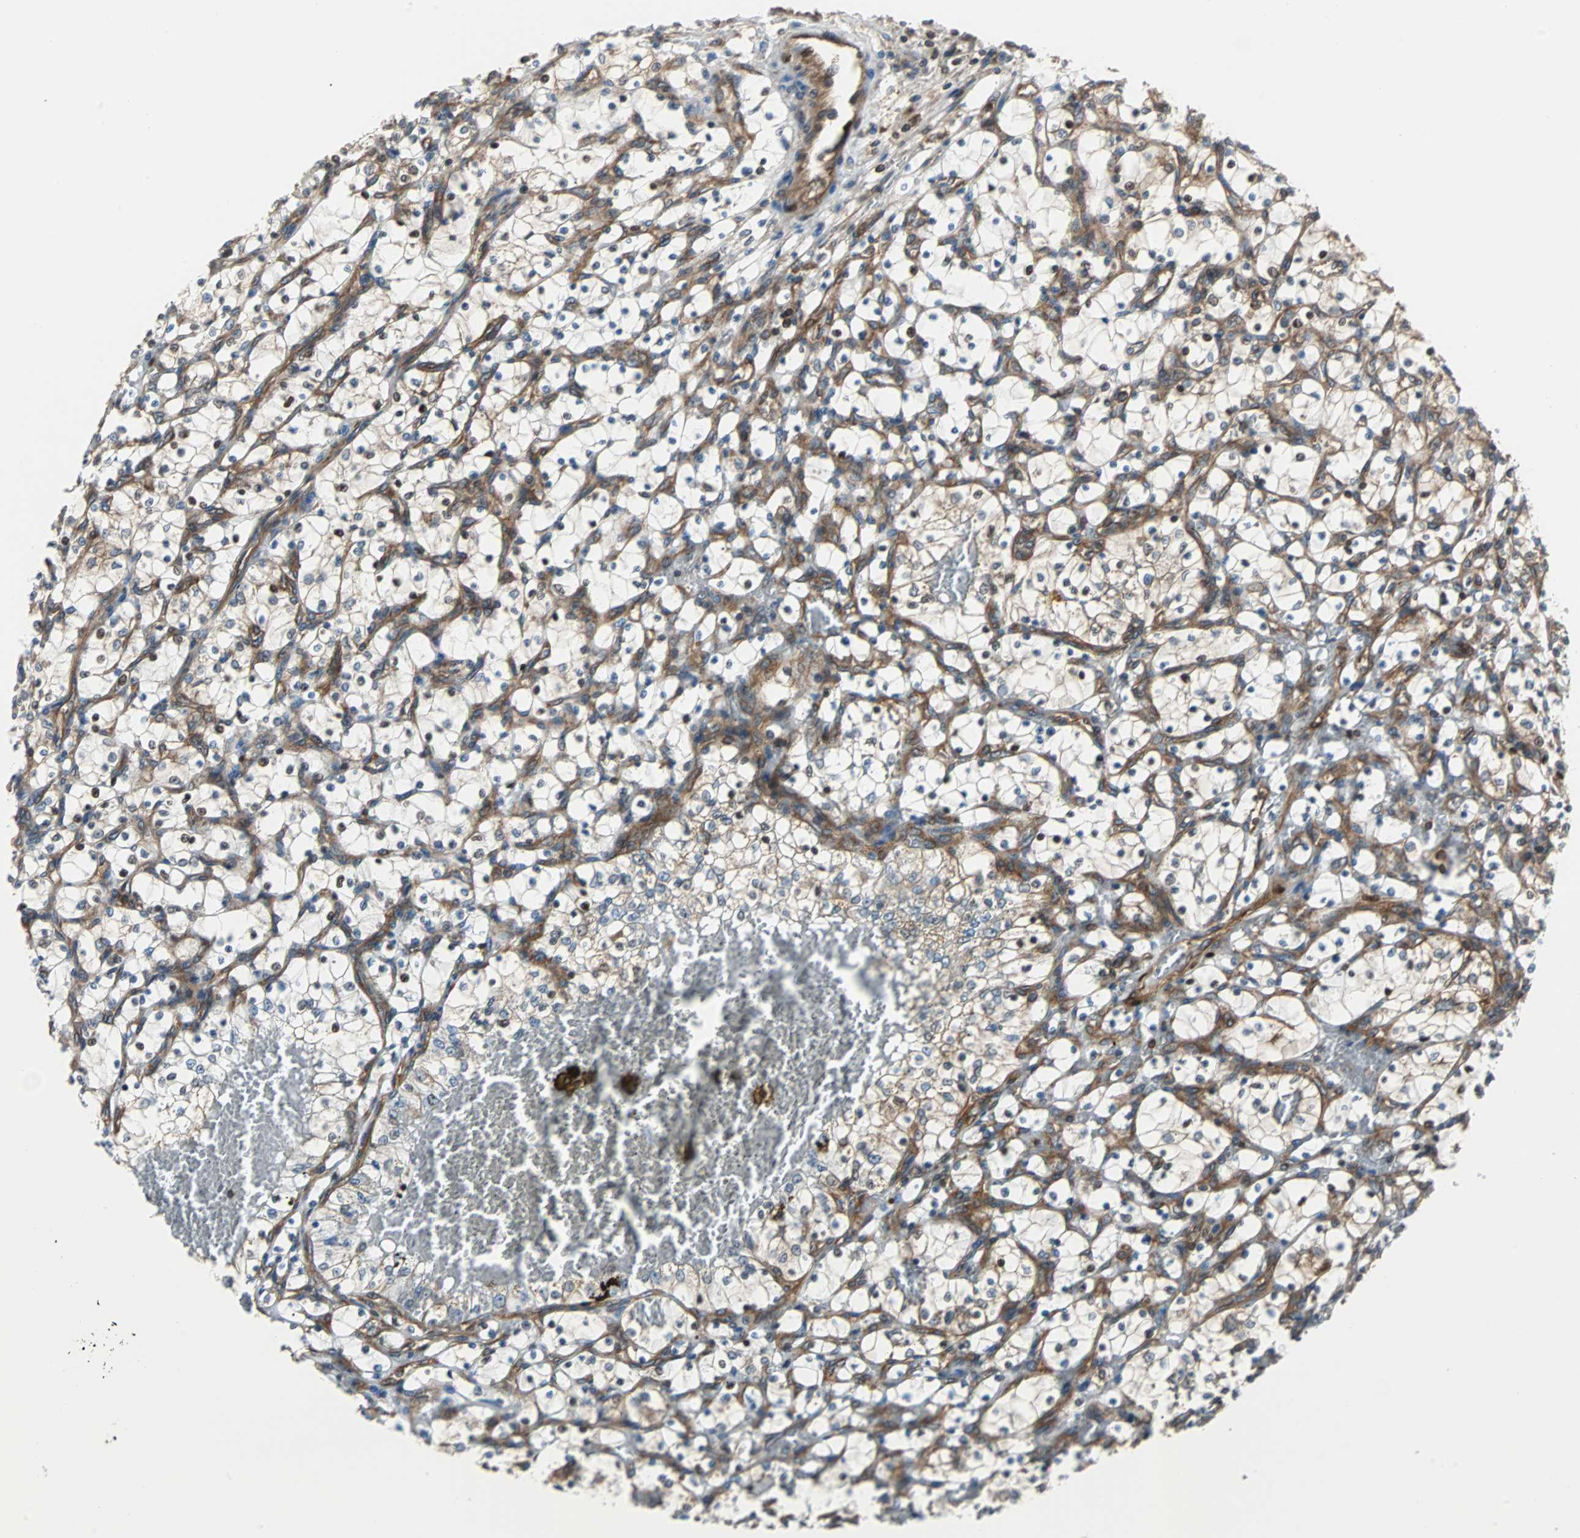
{"staining": {"intensity": "weak", "quantity": "25%-75%", "location": "cytoplasmic/membranous"}, "tissue": "renal cancer", "cell_type": "Tumor cells", "image_type": "cancer", "snomed": [{"axis": "morphology", "description": "Adenocarcinoma, NOS"}, {"axis": "topography", "description": "Kidney"}], "caption": "Human renal cancer stained with a brown dye reveals weak cytoplasmic/membranous positive expression in approximately 25%-75% of tumor cells.", "gene": "RELA", "patient": {"sex": "female", "age": 69}}